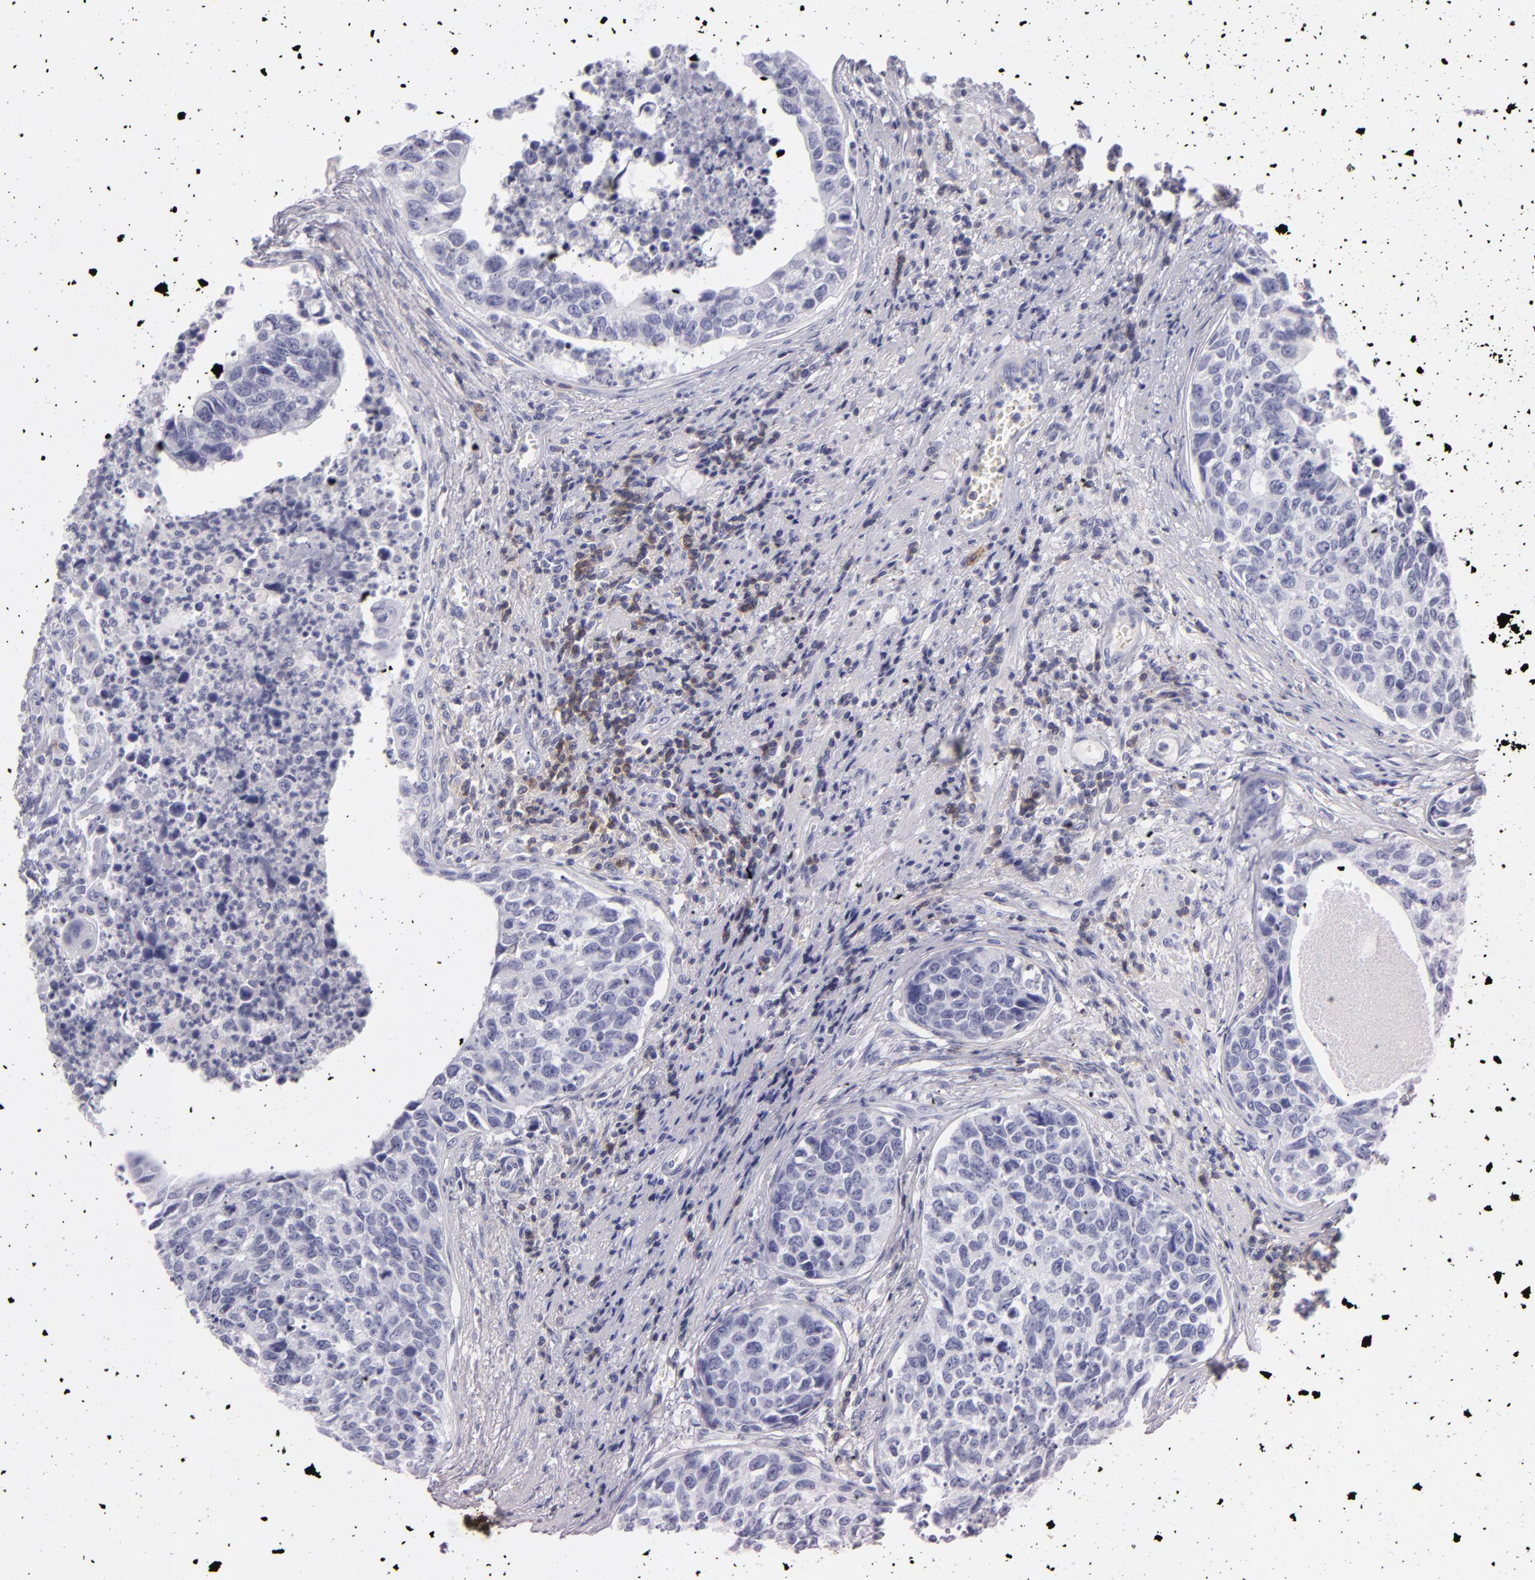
{"staining": {"intensity": "negative", "quantity": "none", "location": "none"}, "tissue": "urothelial cancer", "cell_type": "Tumor cells", "image_type": "cancer", "snomed": [{"axis": "morphology", "description": "Urothelial carcinoma, High grade"}, {"axis": "topography", "description": "Urinary bladder"}], "caption": "Immunohistochemistry photomicrograph of neoplastic tissue: human high-grade urothelial carcinoma stained with DAB (3,3'-diaminobenzidine) exhibits no significant protein expression in tumor cells.", "gene": "CD48", "patient": {"sex": "male", "age": 81}}